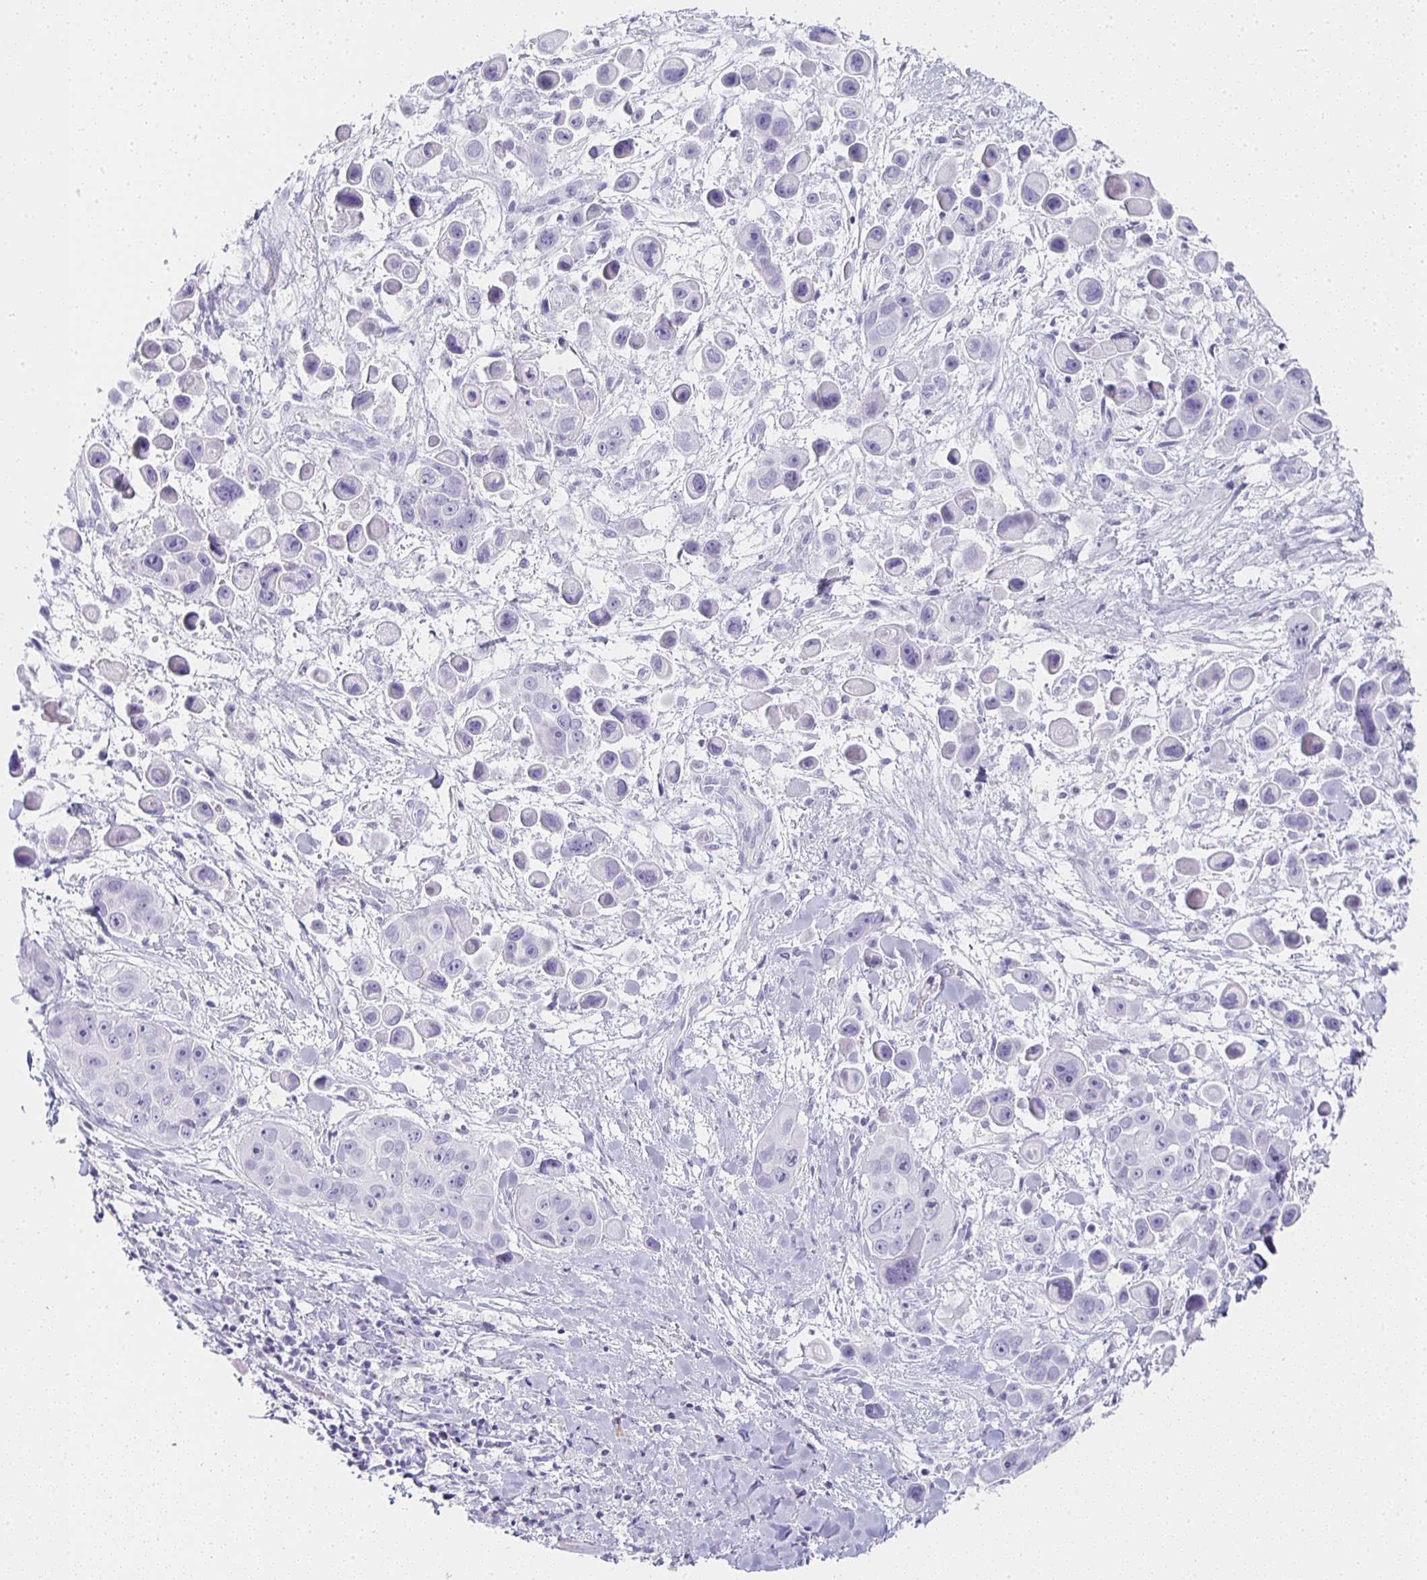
{"staining": {"intensity": "negative", "quantity": "none", "location": "none"}, "tissue": "skin cancer", "cell_type": "Tumor cells", "image_type": "cancer", "snomed": [{"axis": "morphology", "description": "Squamous cell carcinoma, NOS"}, {"axis": "topography", "description": "Skin"}], "caption": "Immunohistochemistry (IHC) histopathology image of neoplastic tissue: human squamous cell carcinoma (skin) stained with DAB (3,3'-diaminobenzidine) displays no significant protein expression in tumor cells.", "gene": "TPSD1", "patient": {"sex": "male", "age": 67}}